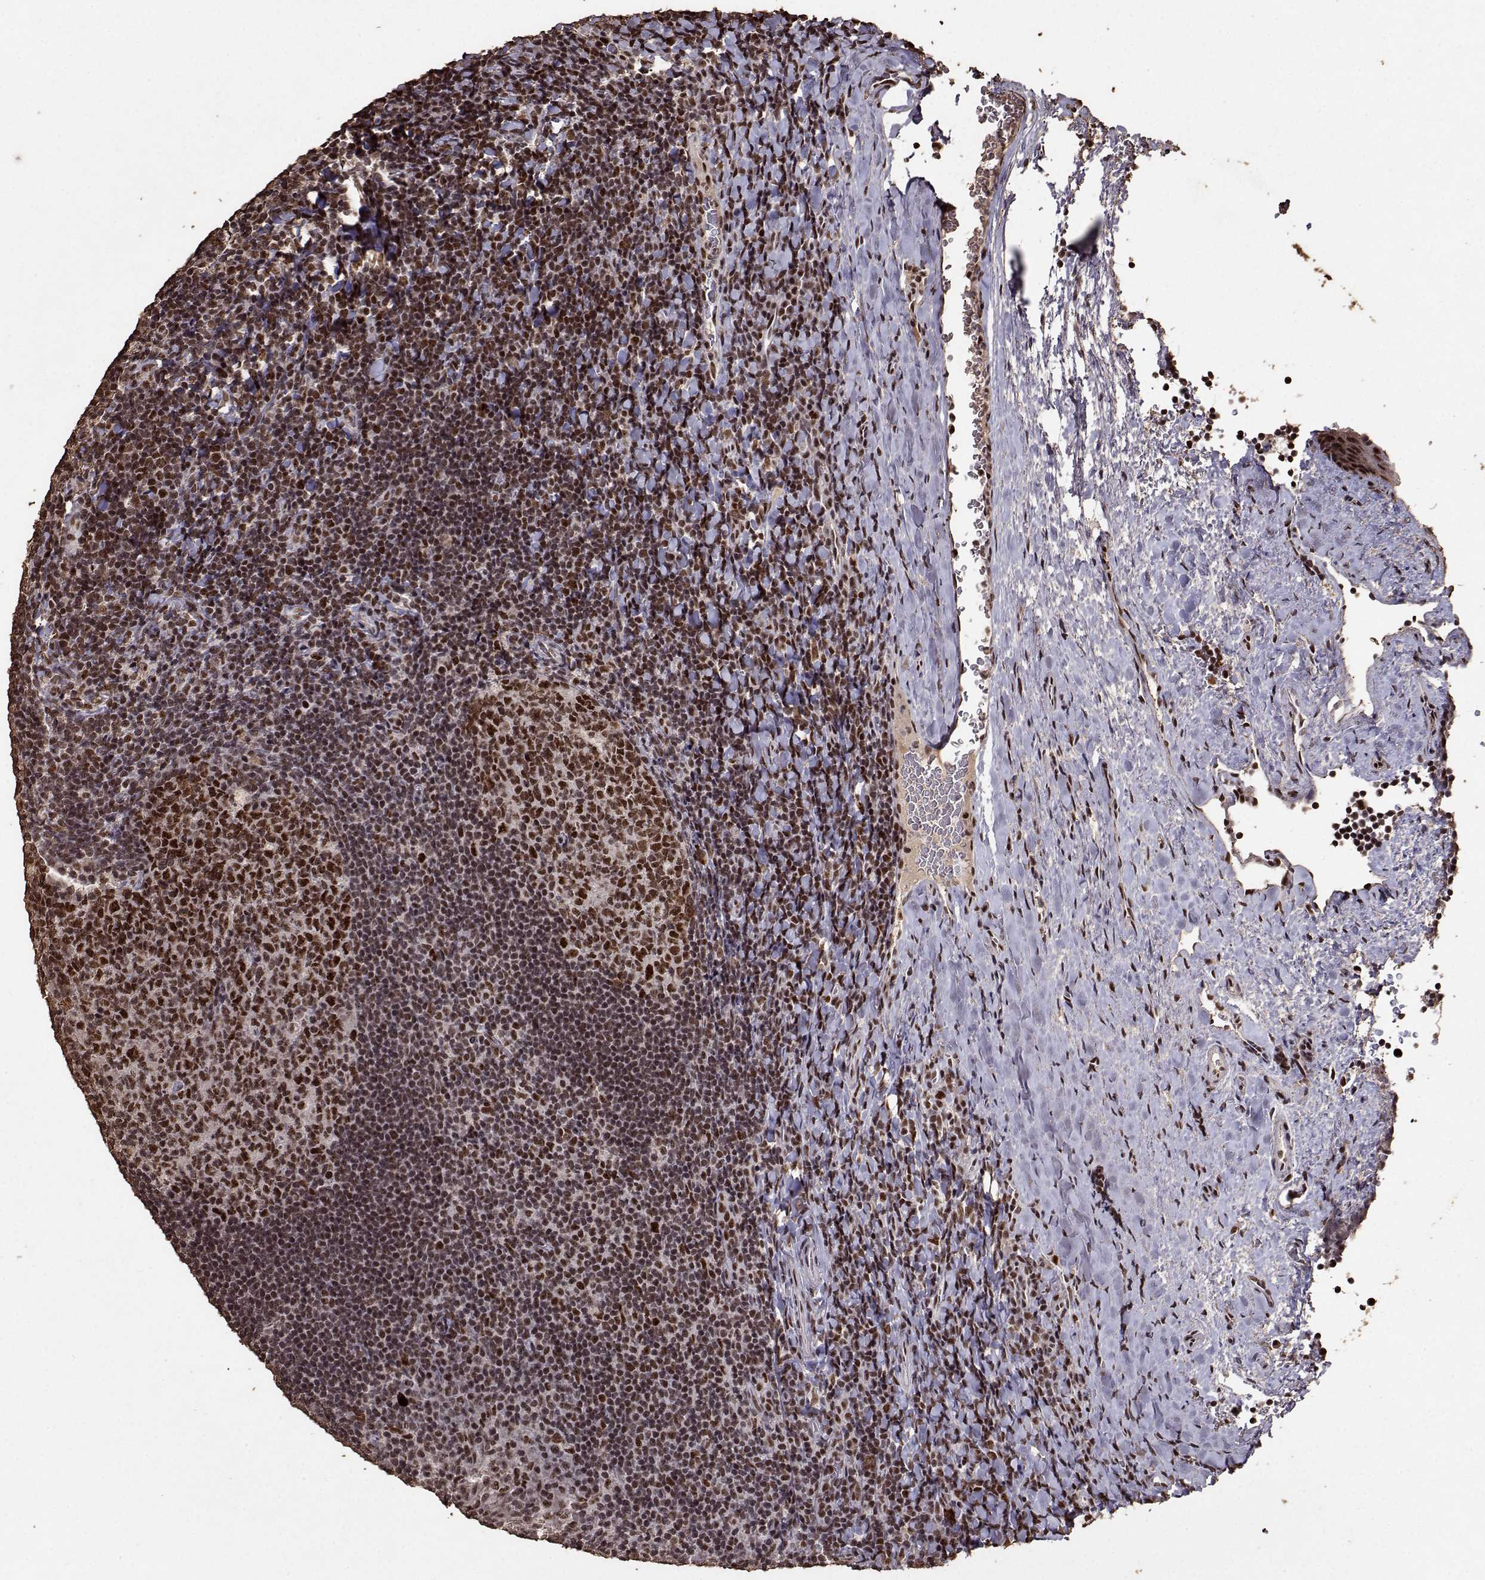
{"staining": {"intensity": "strong", "quantity": ">75%", "location": "nuclear"}, "tissue": "tonsil", "cell_type": "Germinal center cells", "image_type": "normal", "snomed": [{"axis": "morphology", "description": "Normal tissue, NOS"}, {"axis": "topography", "description": "Tonsil"}], "caption": "Protein staining of benign tonsil demonstrates strong nuclear staining in about >75% of germinal center cells. The staining was performed using DAB (3,3'-diaminobenzidine) to visualize the protein expression in brown, while the nuclei were stained in blue with hematoxylin (Magnification: 20x).", "gene": "TOE1", "patient": {"sex": "male", "age": 17}}